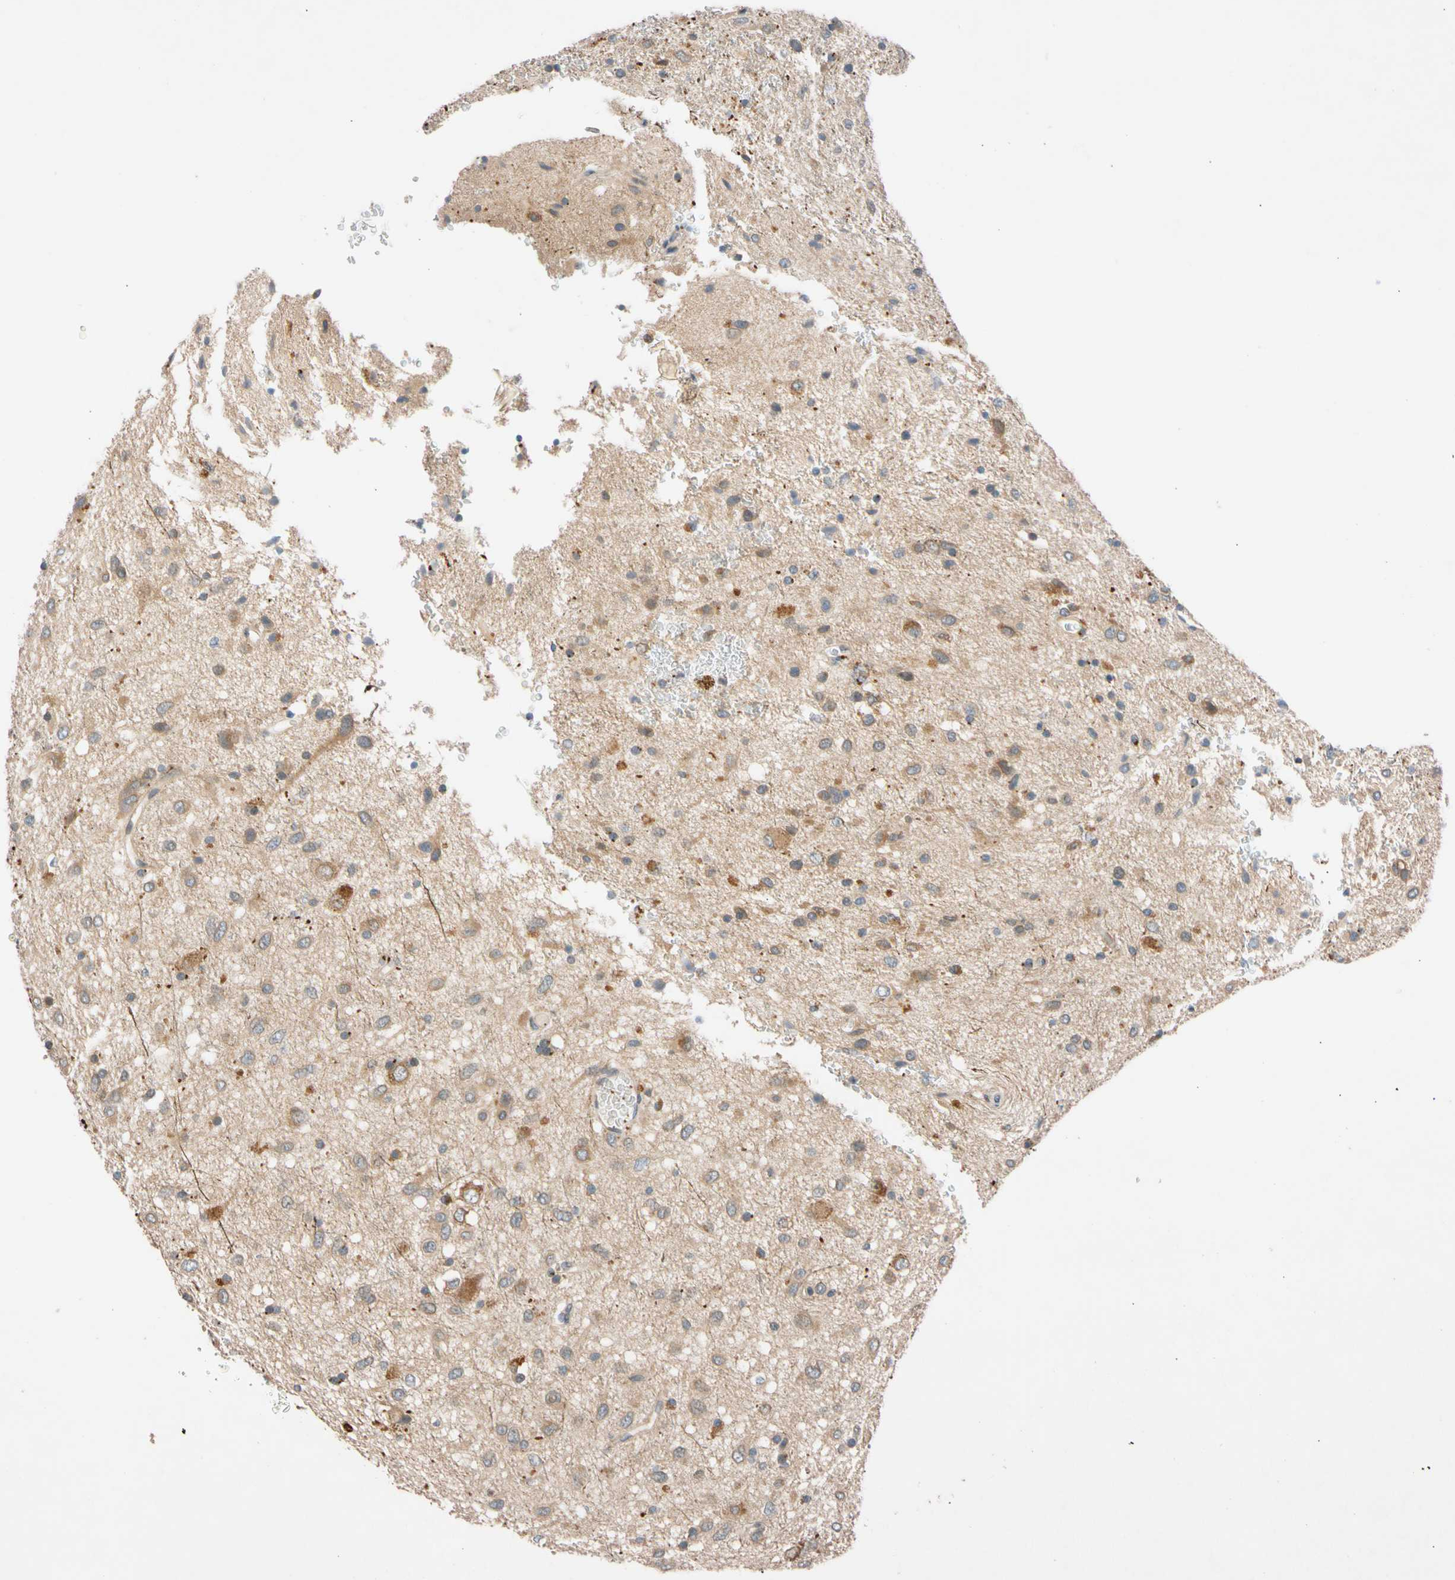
{"staining": {"intensity": "moderate", "quantity": "<25%", "location": "cytoplasmic/membranous"}, "tissue": "glioma", "cell_type": "Tumor cells", "image_type": "cancer", "snomed": [{"axis": "morphology", "description": "Glioma, malignant, Low grade"}, {"axis": "topography", "description": "Brain"}], "caption": "Low-grade glioma (malignant) stained with DAB (3,3'-diaminobenzidine) IHC exhibits low levels of moderate cytoplasmic/membranous expression in approximately <25% of tumor cells.", "gene": "CNST", "patient": {"sex": "male", "age": 77}}